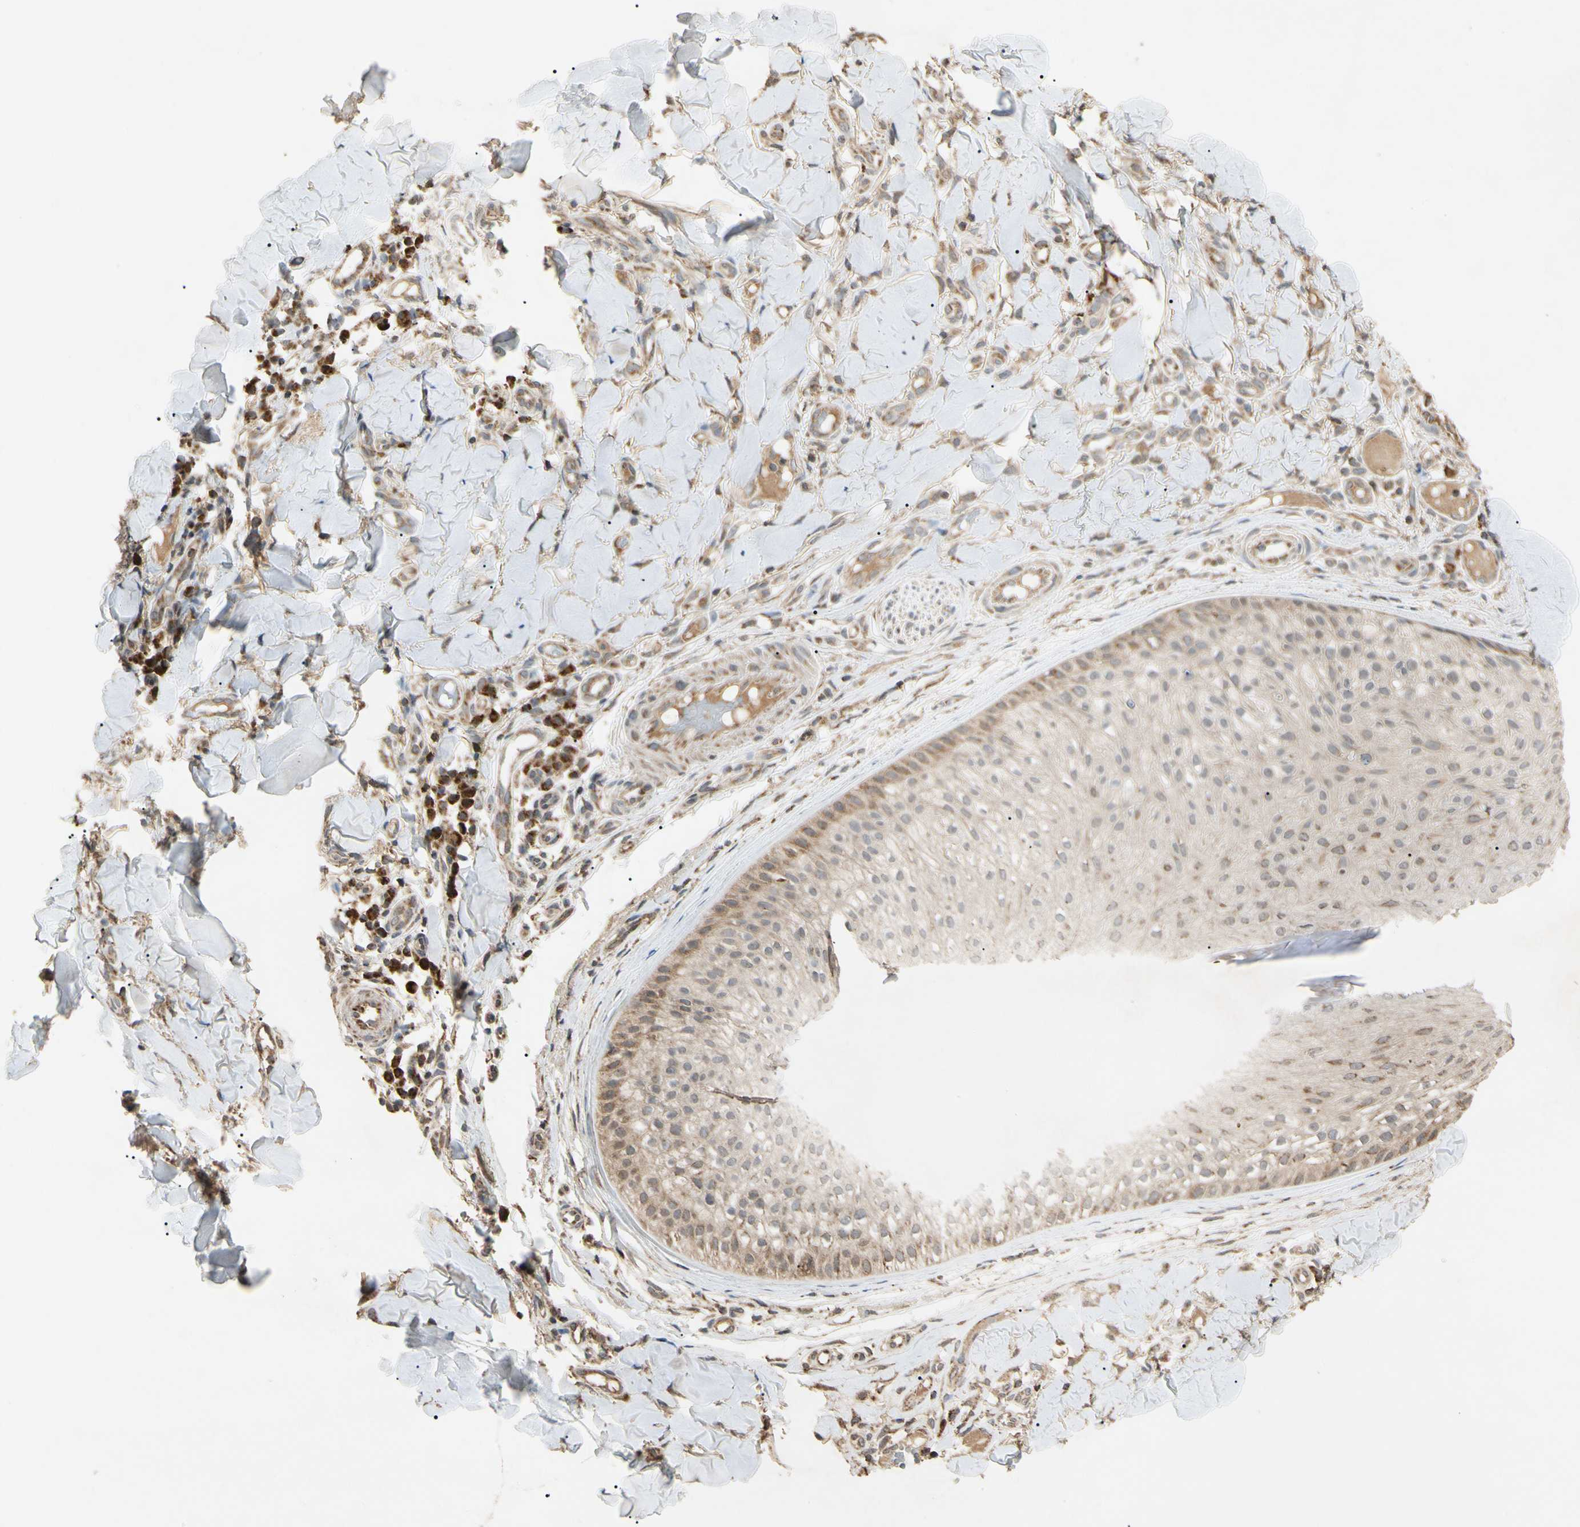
{"staining": {"intensity": "moderate", "quantity": ">75%", "location": "cytoplasmic/membranous"}, "tissue": "skin cancer", "cell_type": "Tumor cells", "image_type": "cancer", "snomed": [{"axis": "morphology", "description": "Normal tissue, NOS"}, {"axis": "morphology", "description": "Basal cell carcinoma"}, {"axis": "topography", "description": "Skin"}], "caption": "An IHC photomicrograph of neoplastic tissue is shown. Protein staining in brown highlights moderate cytoplasmic/membranous positivity in skin cancer (basal cell carcinoma) within tumor cells.", "gene": "PRDX5", "patient": {"sex": "male", "age": 52}}